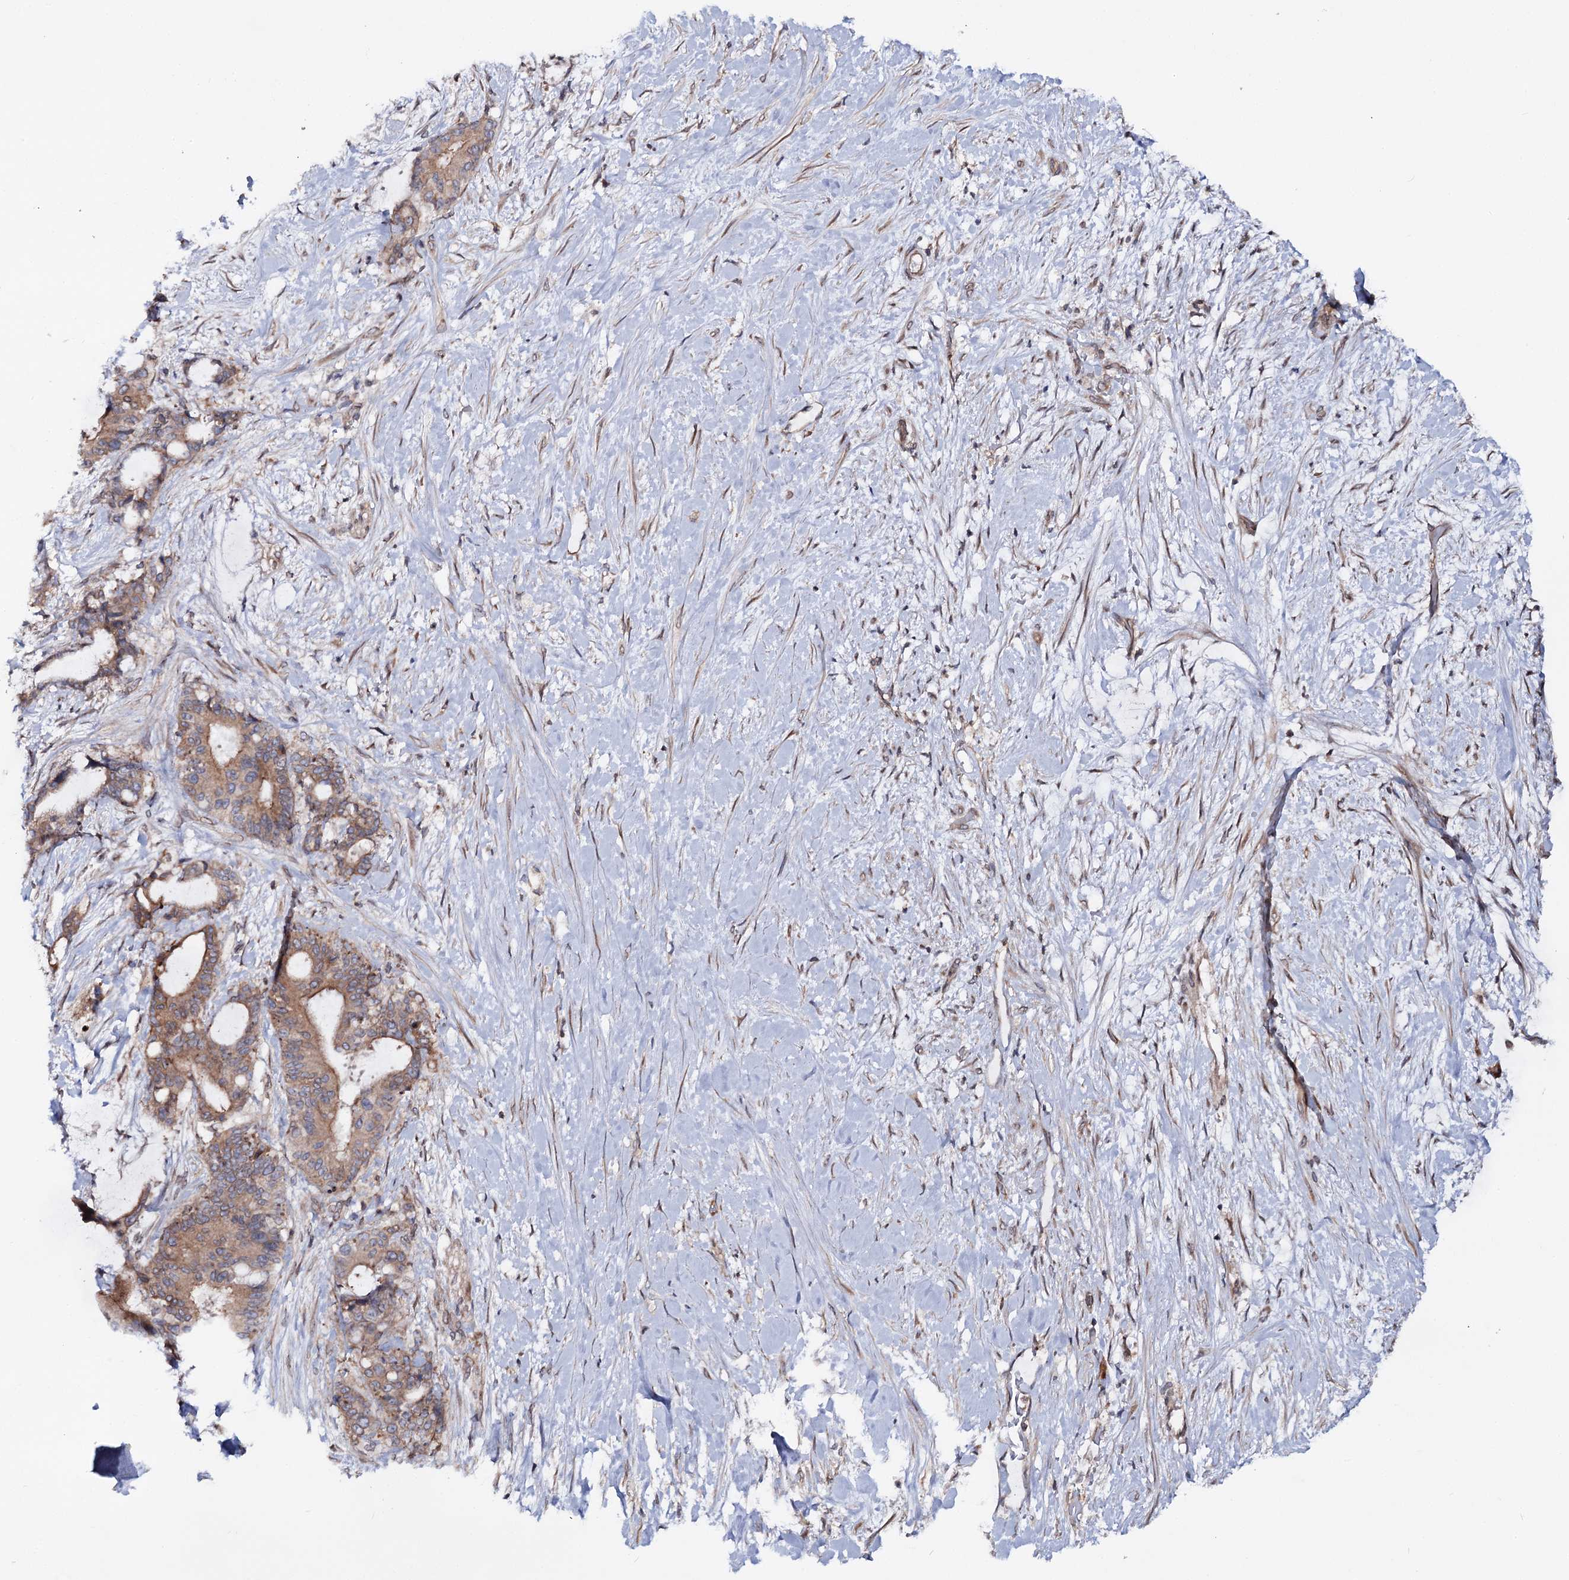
{"staining": {"intensity": "moderate", "quantity": ">75%", "location": "cytoplasmic/membranous"}, "tissue": "liver cancer", "cell_type": "Tumor cells", "image_type": "cancer", "snomed": [{"axis": "morphology", "description": "Normal tissue, NOS"}, {"axis": "morphology", "description": "Cholangiocarcinoma"}, {"axis": "topography", "description": "Liver"}, {"axis": "topography", "description": "Peripheral nerve tissue"}], "caption": "Liver cancer (cholangiocarcinoma) tissue demonstrates moderate cytoplasmic/membranous positivity in about >75% of tumor cells, visualized by immunohistochemistry. (Brightfield microscopy of DAB IHC at high magnification).", "gene": "FGFR1OP2", "patient": {"sex": "female", "age": 73}}